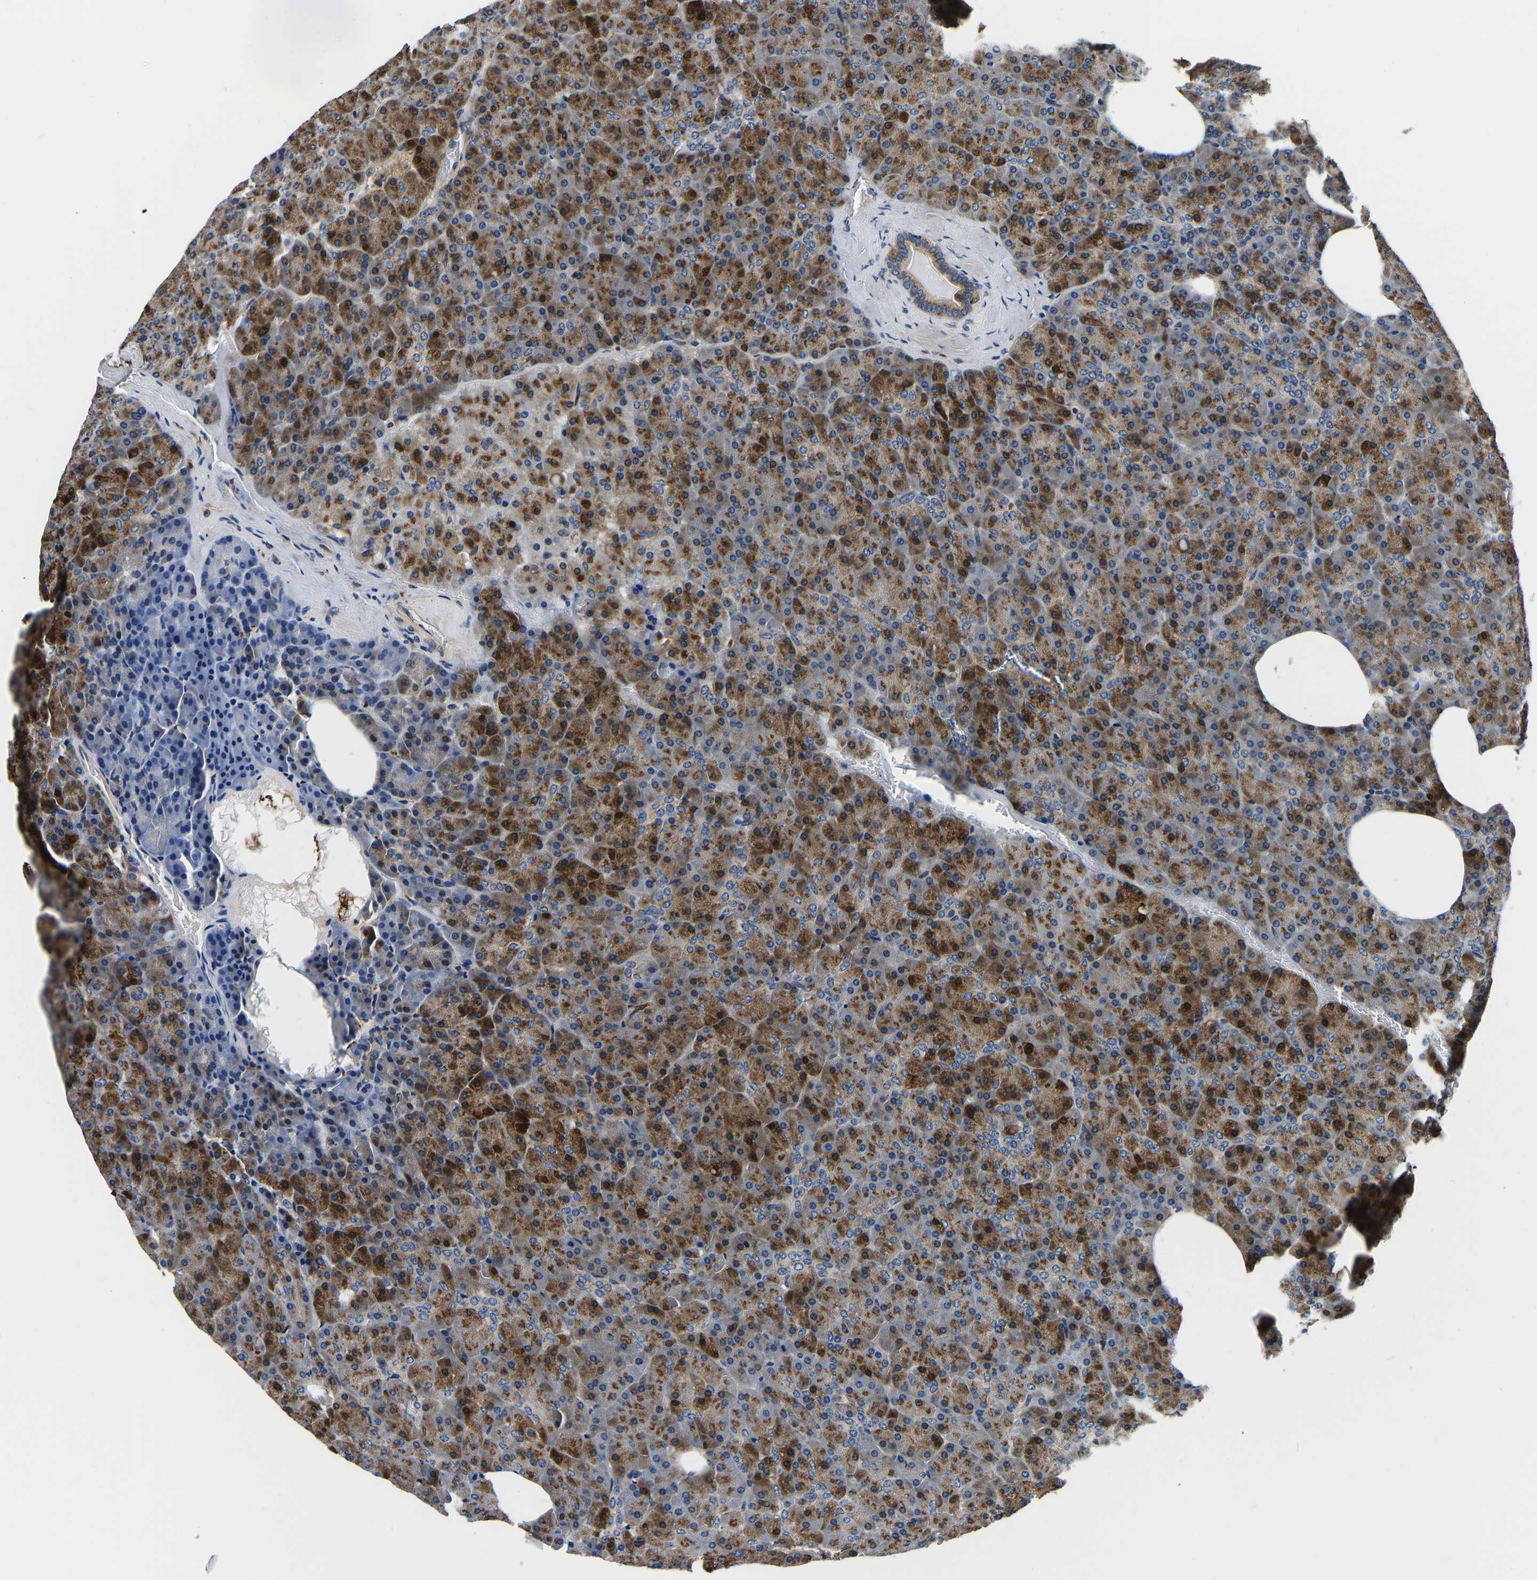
{"staining": {"intensity": "strong", "quantity": ">75%", "location": "cytoplasmic/membranous"}, "tissue": "pancreas", "cell_type": "Exocrine glandular cells", "image_type": "normal", "snomed": [{"axis": "morphology", "description": "Normal tissue, NOS"}, {"axis": "topography", "description": "Pancreas"}], "caption": "High-power microscopy captured an immunohistochemistry micrograph of unremarkable pancreas, revealing strong cytoplasmic/membranous staining in approximately >75% of exocrine glandular cells.", "gene": "RABAC1", "patient": {"sex": "female", "age": 35}}